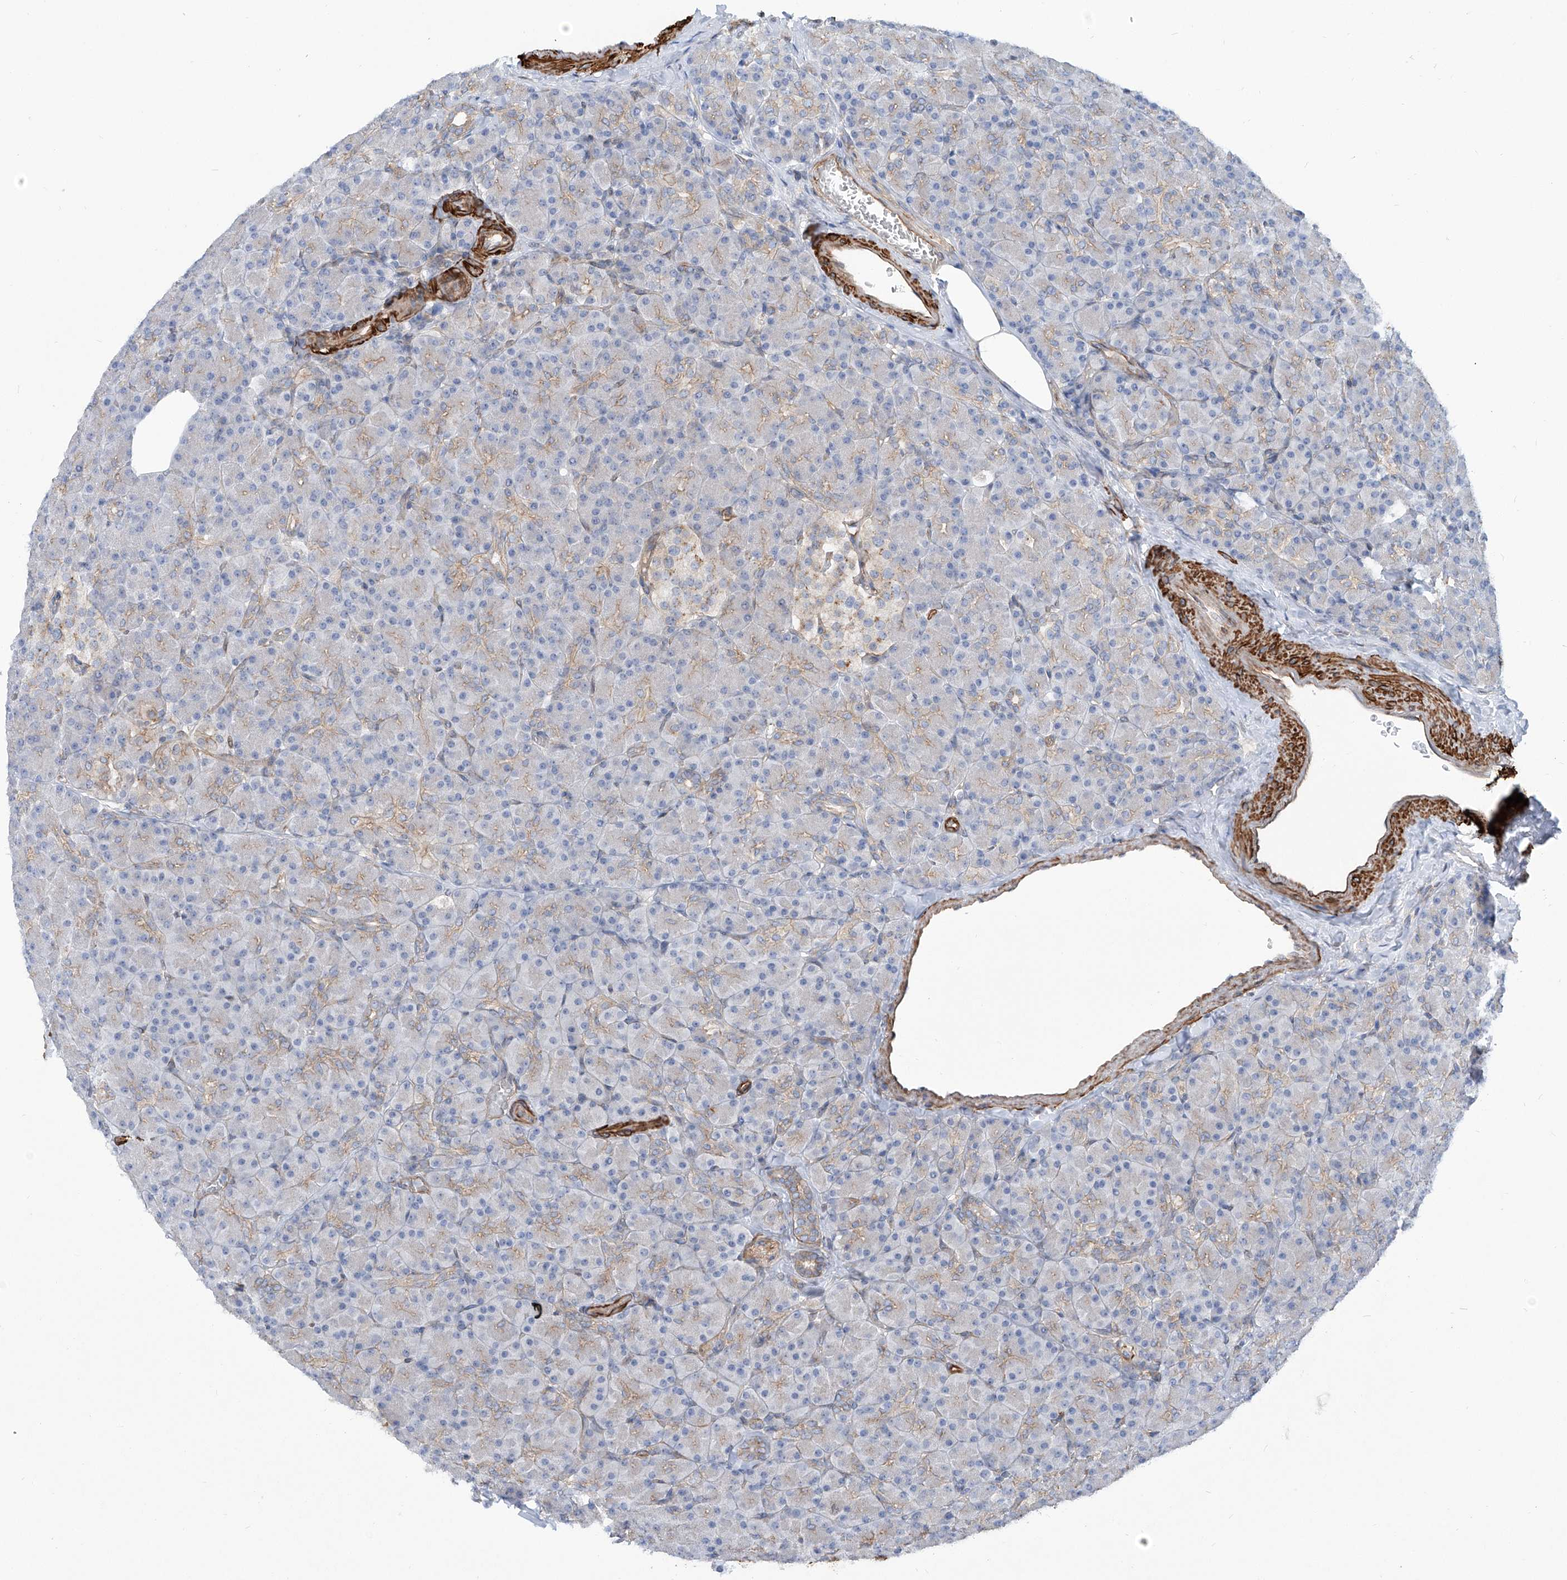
{"staining": {"intensity": "moderate", "quantity": "25%-75%", "location": "cytoplasmic/membranous"}, "tissue": "pancreas", "cell_type": "Exocrine glandular cells", "image_type": "normal", "snomed": [{"axis": "morphology", "description": "Normal tissue, NOS"}, {"axis": "topography", "description": "Pancreas"}], "caption": "Immunohistochemical staining of unremarkable human pancreas shows moderate cytoplasmic/membranous protein expression in approximately 25%-75% of exocrine glandular cells. Nuclei are stained in blue.", "gene": "ZNF490", "patient": {"sex": "female", "age": 43}}